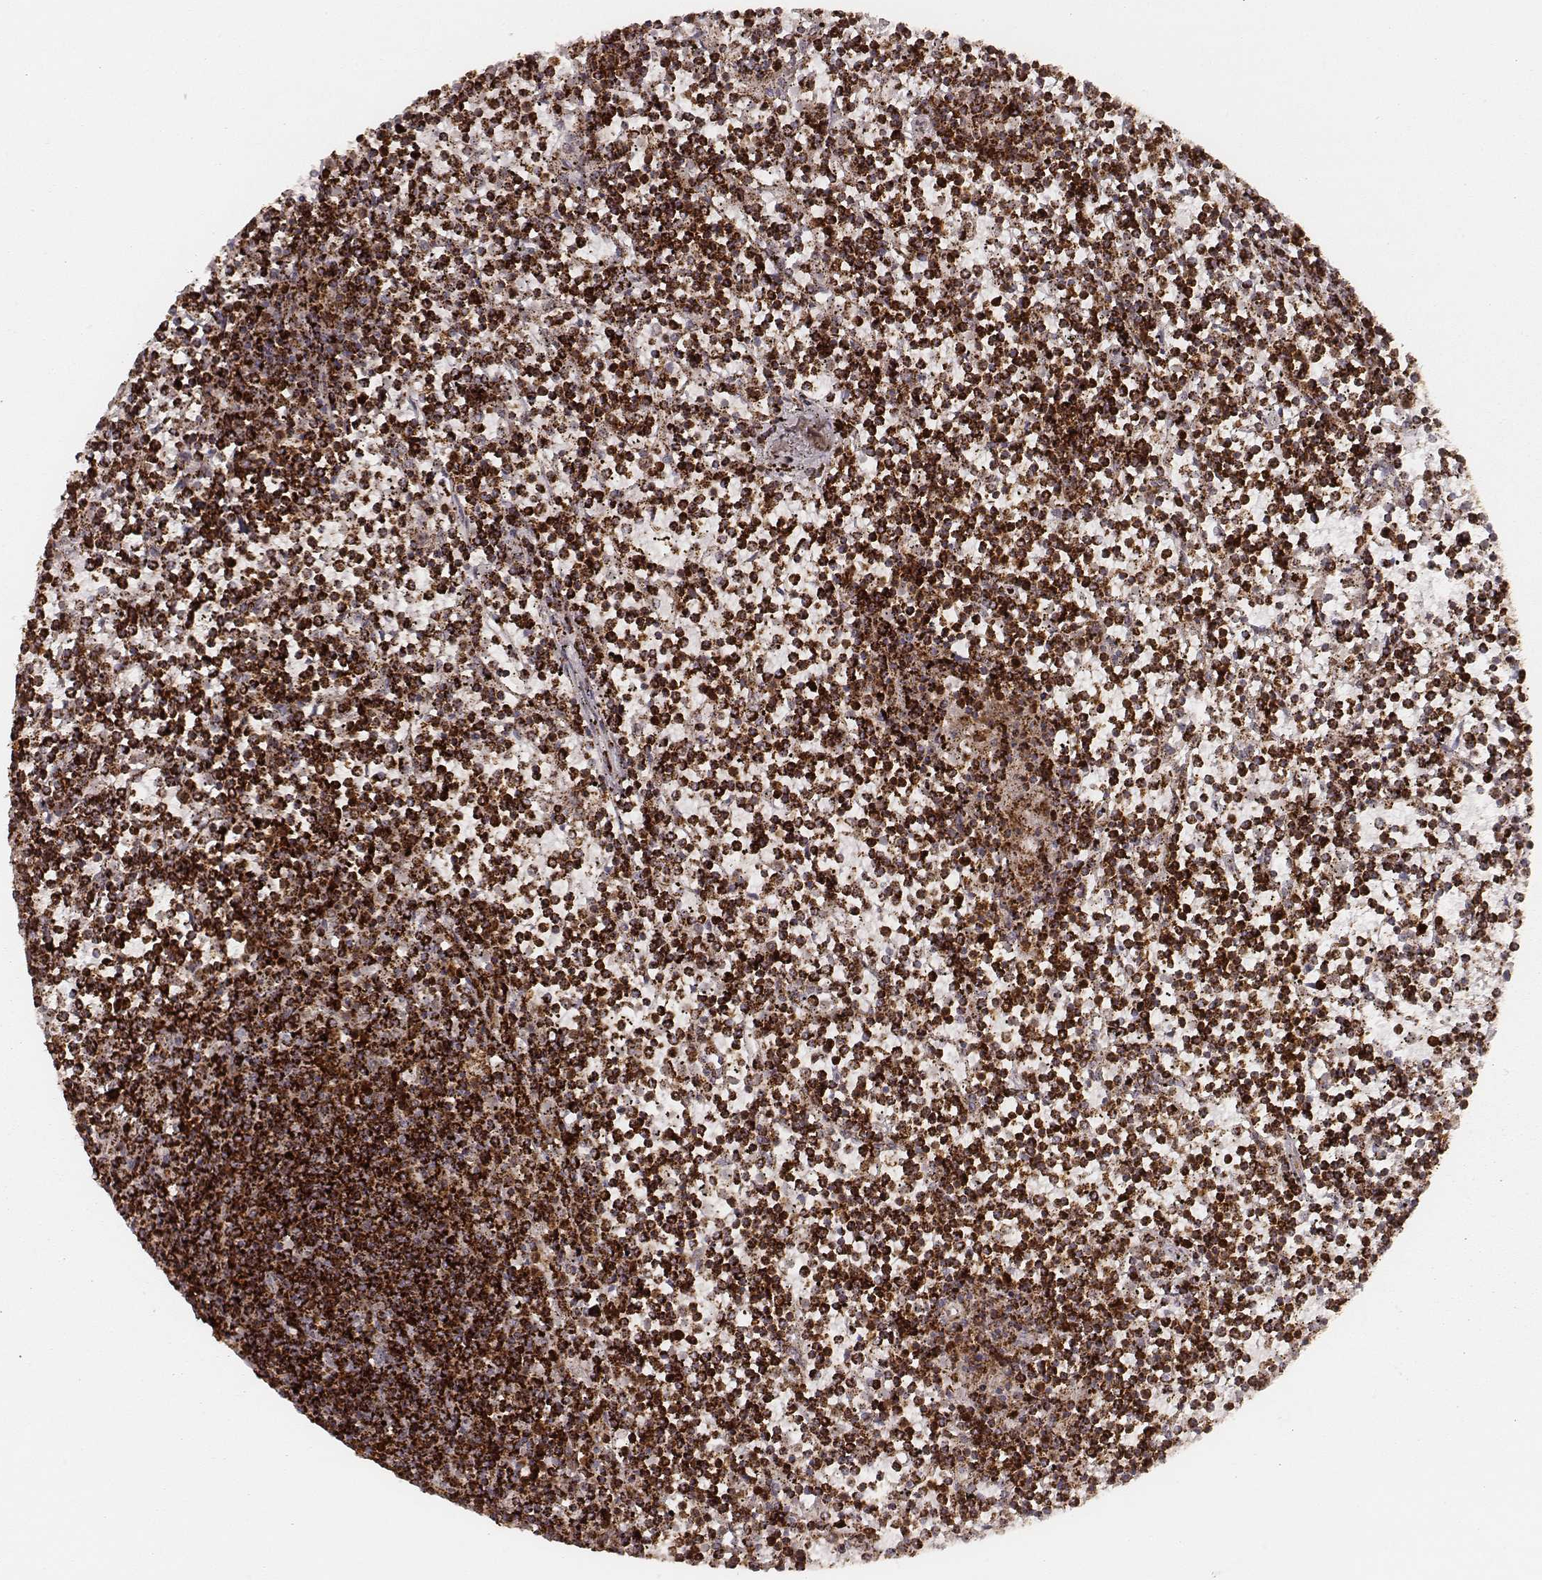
{"staining": {"intensity": "strong", "quantity": ">75%", "location": "cytoplasmic/membranous"}, "tissue": "lymphoma", "cell_type": "Tumor cells", "image_type": "cancer", "snomed": [{"axis": "morphology", "description": "Malignant lymphoma, non-Hodgkin's type, Low grade"}, {"axis": "topography", "description": "Spleen"}], "caption": "Protein expression analysis of low-grade malignant lymphoma, non-Hodgkin's type exhibits strong cytoplasmic/membranous positivity in about >75% of tumor cells.", "gene": "CS", "patient": {"sex": "female", "age": 19}}